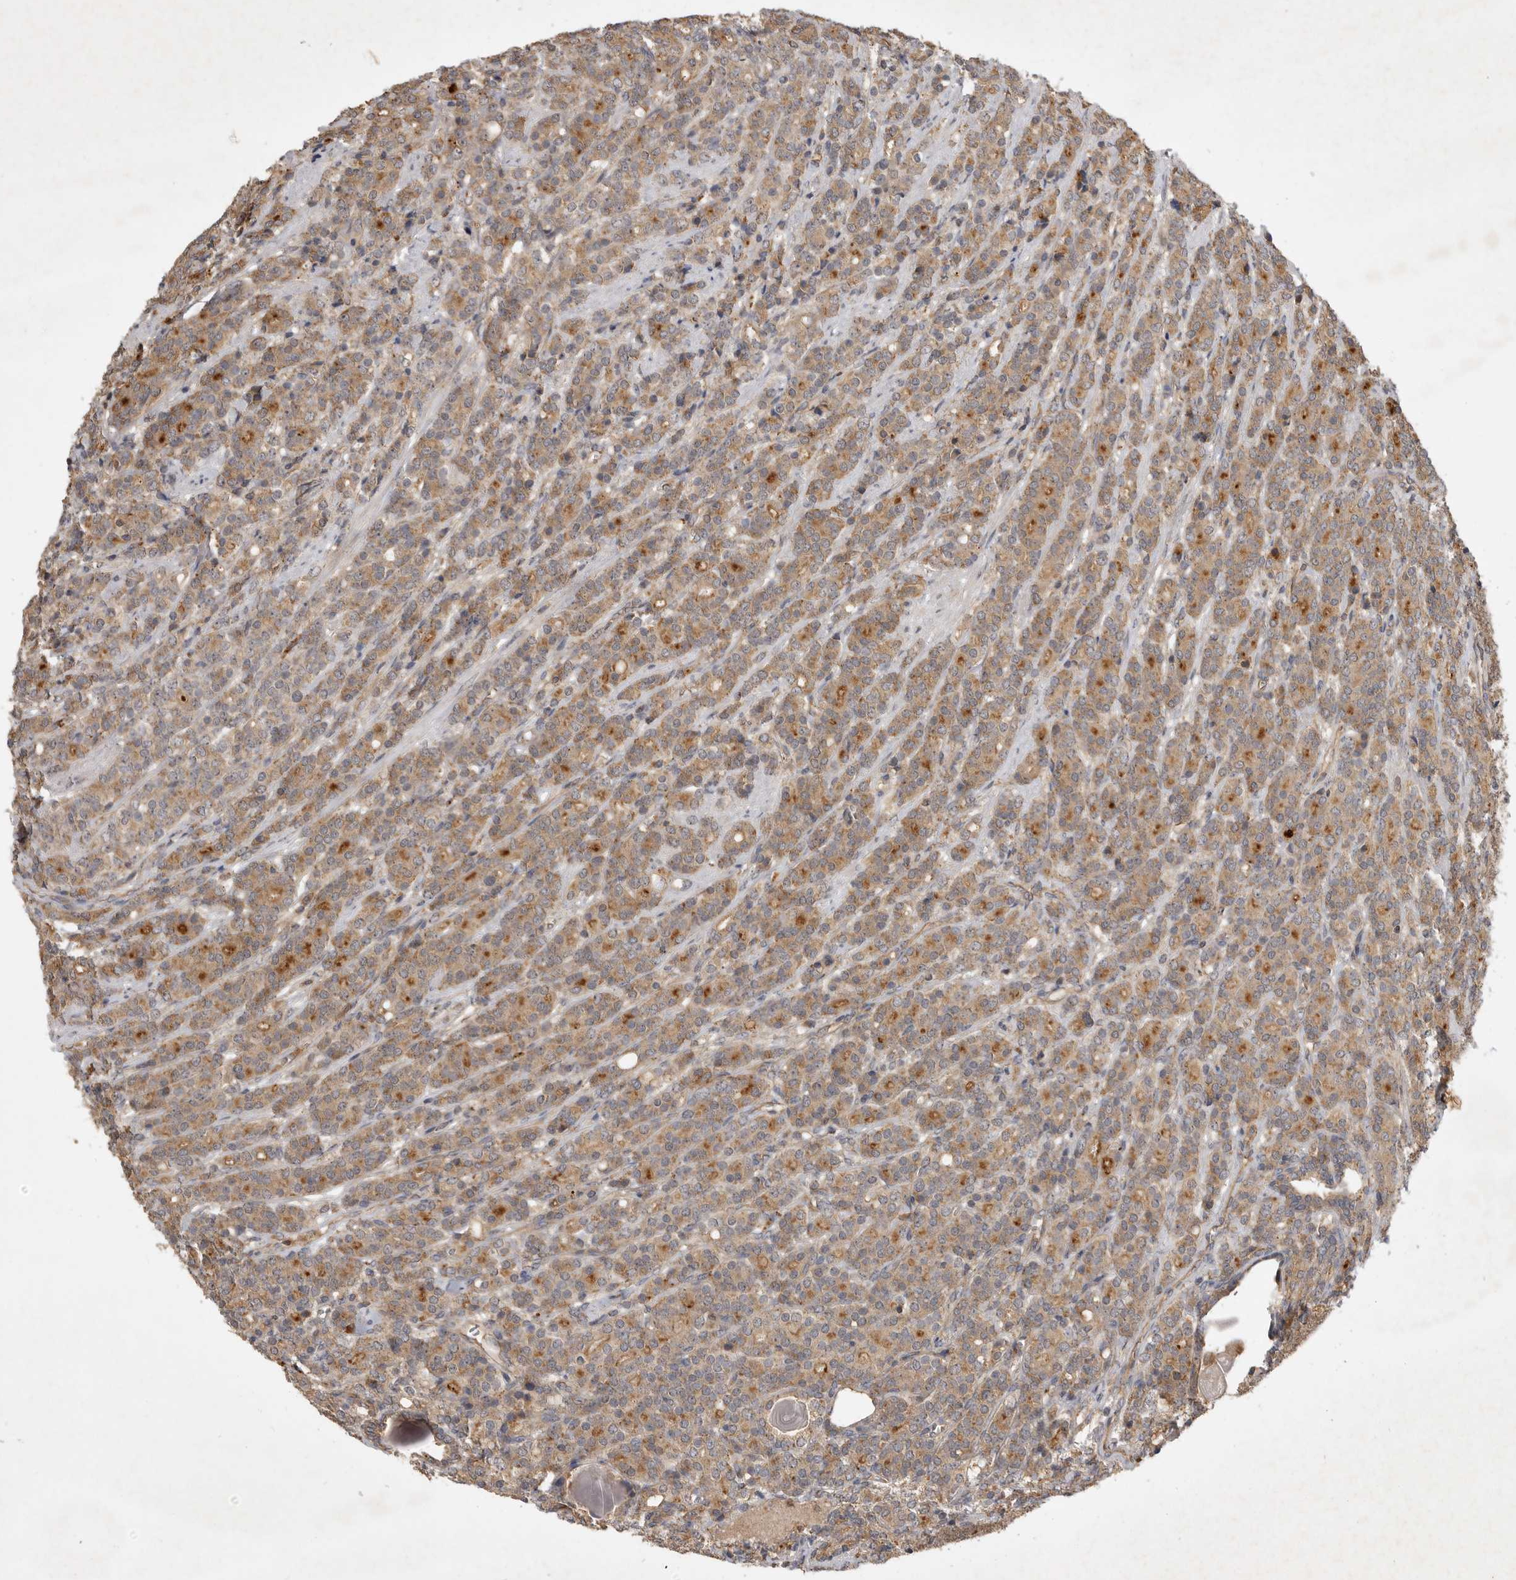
{"staining": {"intensity": "moderate", "quantity": ">75%", "location": "cytoplasmic/membranous"}, "tissue": "prostate cancer", "cell_type": "Tumor cells", "image_type": "cancer", "snomed": [{"axis": "morphology", "description": "Adenocarcinoma, High grade"}, {"axis": "topography", "description": "Prostate"}], "caption": "Immunohistochemical staining of prostate adenocarcinoma (high-grade) exhibits medium levels of moderate cytoplasmic/membranous protein expression in about >75% of tumor cells.", "gene": "ZNF232", "patient": {"sex": "male", "age": 62}}